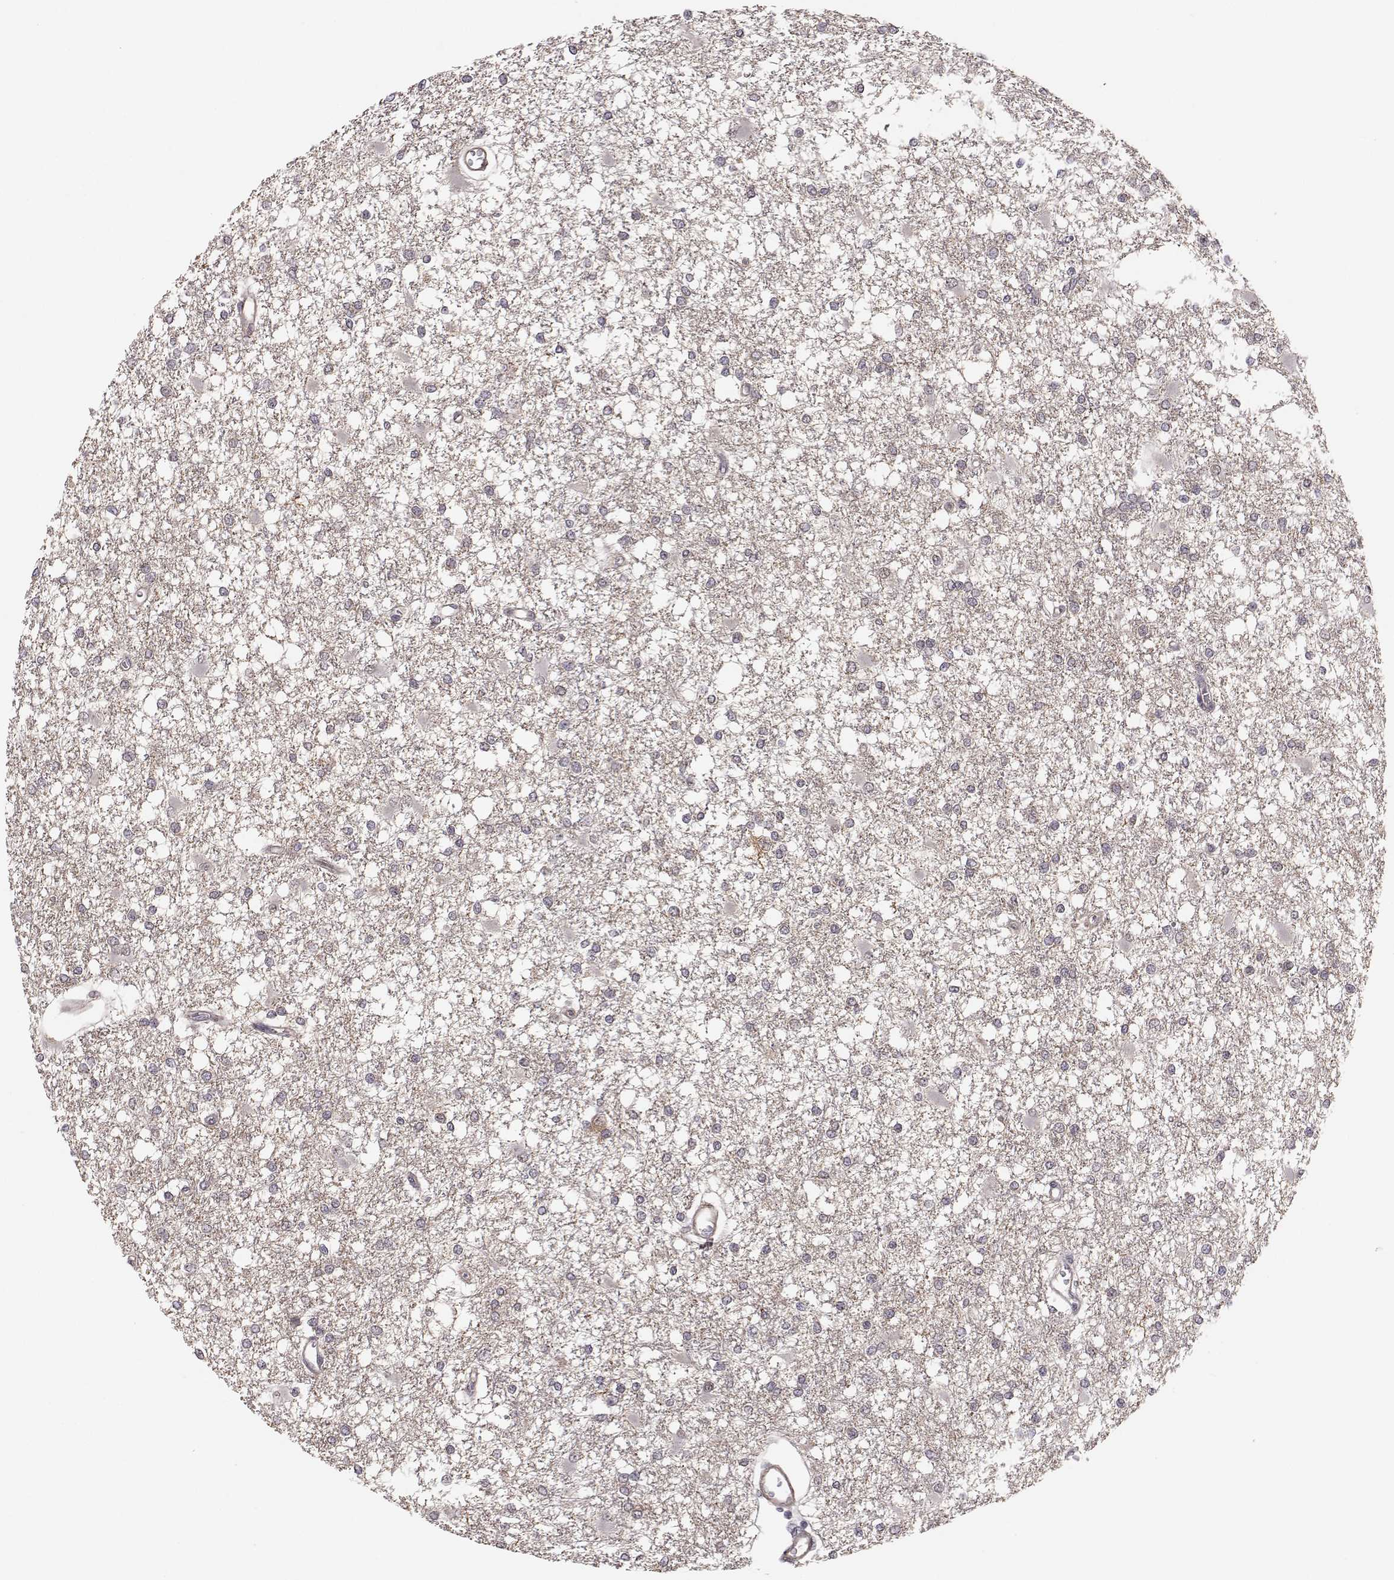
{"staining": {"intensity": "weak", "quantity": "<25%", "location": "cytoplasmic/membranous"}, "tissue": "glioma", "cell_type": "Tumor cells", "image_type": "cancer", "snomed": [{"axis": "morphology", "description": "Glioma, malignant, High grade"}, {"axis": "topography", "description": "Cerebral cortex"}], "caption": "IHC of human glioma exhibits no expression in tumor cells. Nuclei are stained in blue.", "gene": "PLEKHG3", "patient": {"sex": "male", "age": 79}}